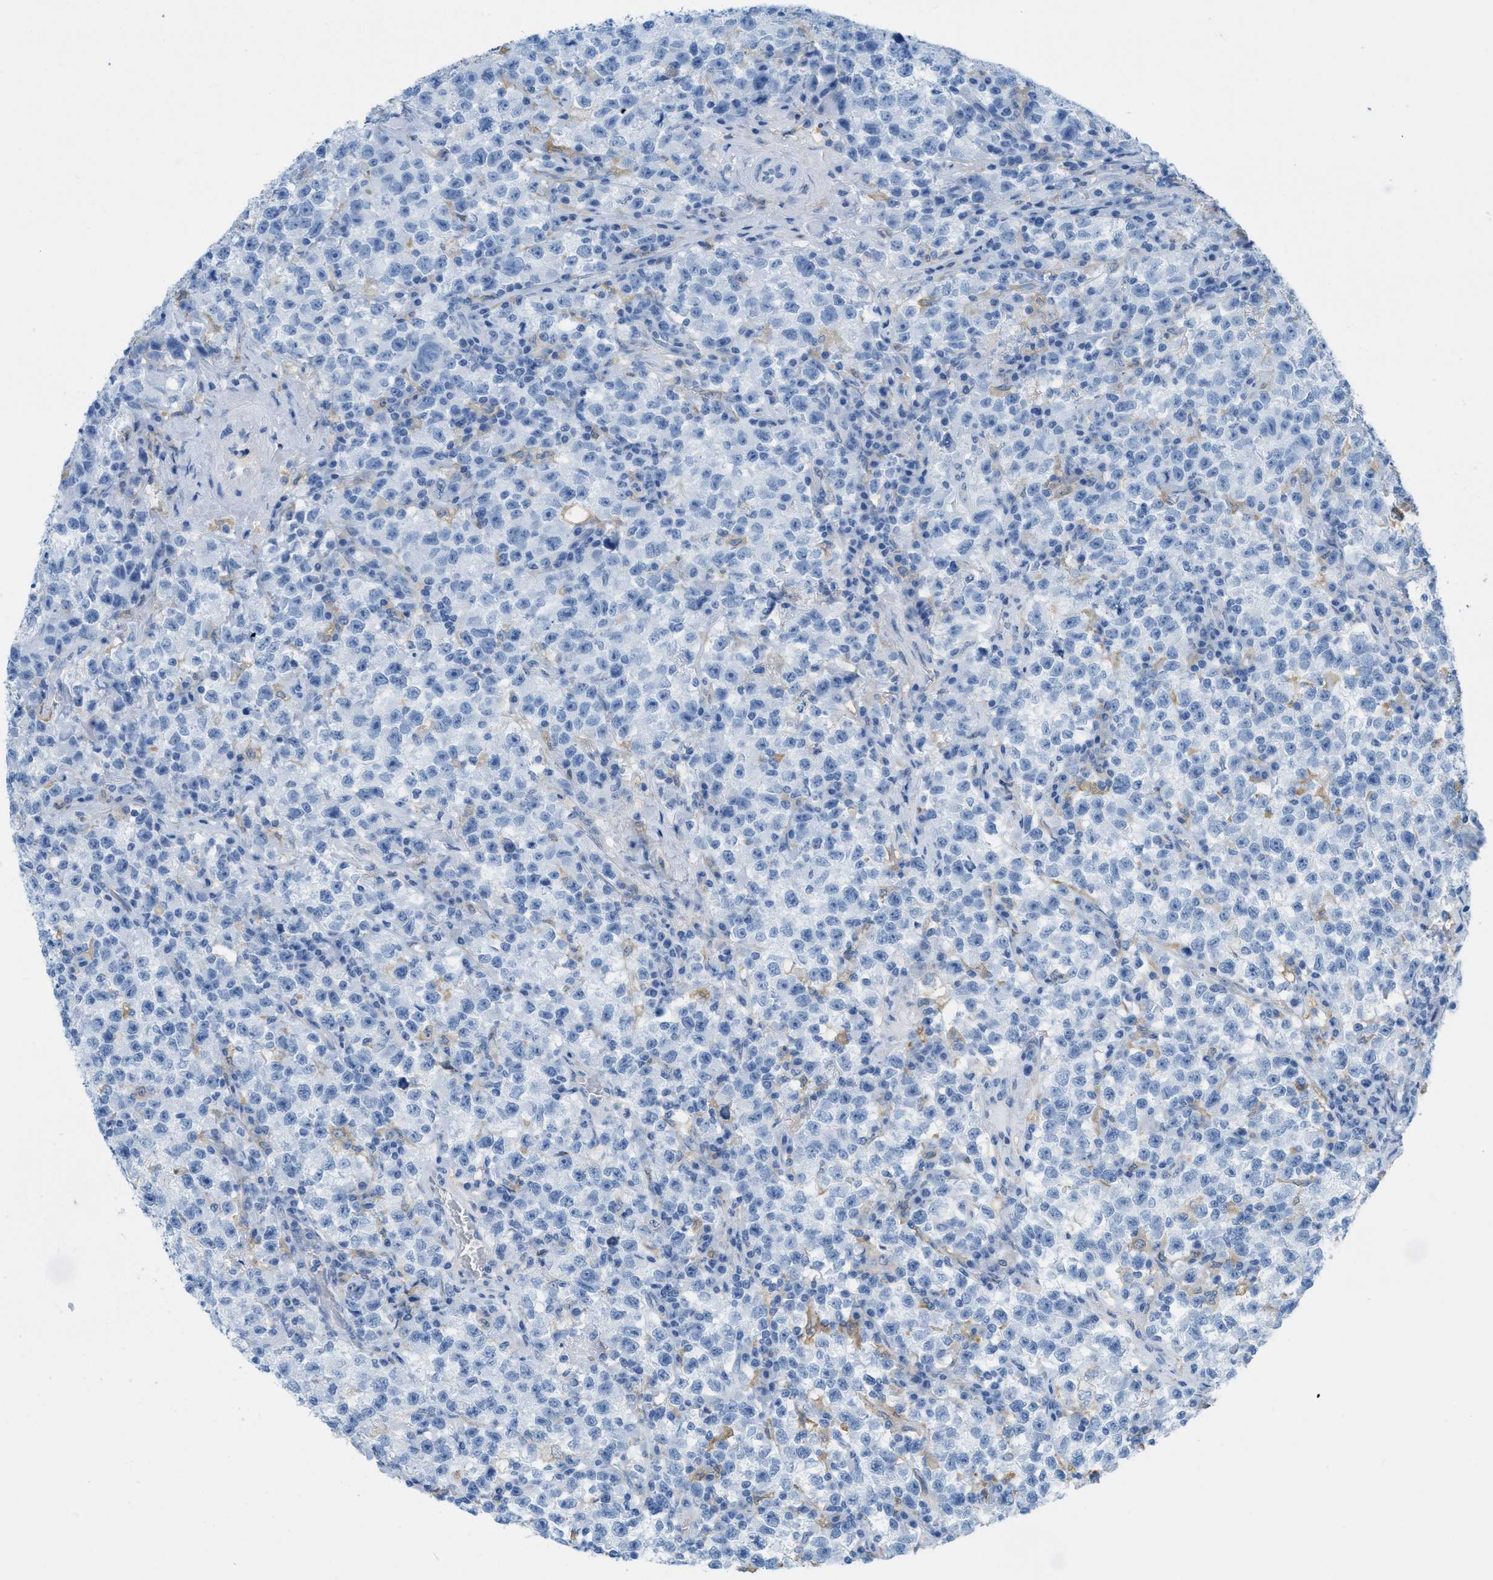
{"staining": {"intensity": "negative", "quantity": "none", "location": "none"}, "tissue": "testis cancer", "cell_type": "Tumor cells", "image_type": "cancer", "snomed": [{"axis": "morphology", "description": "Seminoma, NOS"}, {"axis": "topography", "description": "Testis"}], "caption": "Tumor cells show no significant expression in testis cancer (seminoma).", "gene": "ASGR1", "patient": {"sex": "male", "age": 22}}